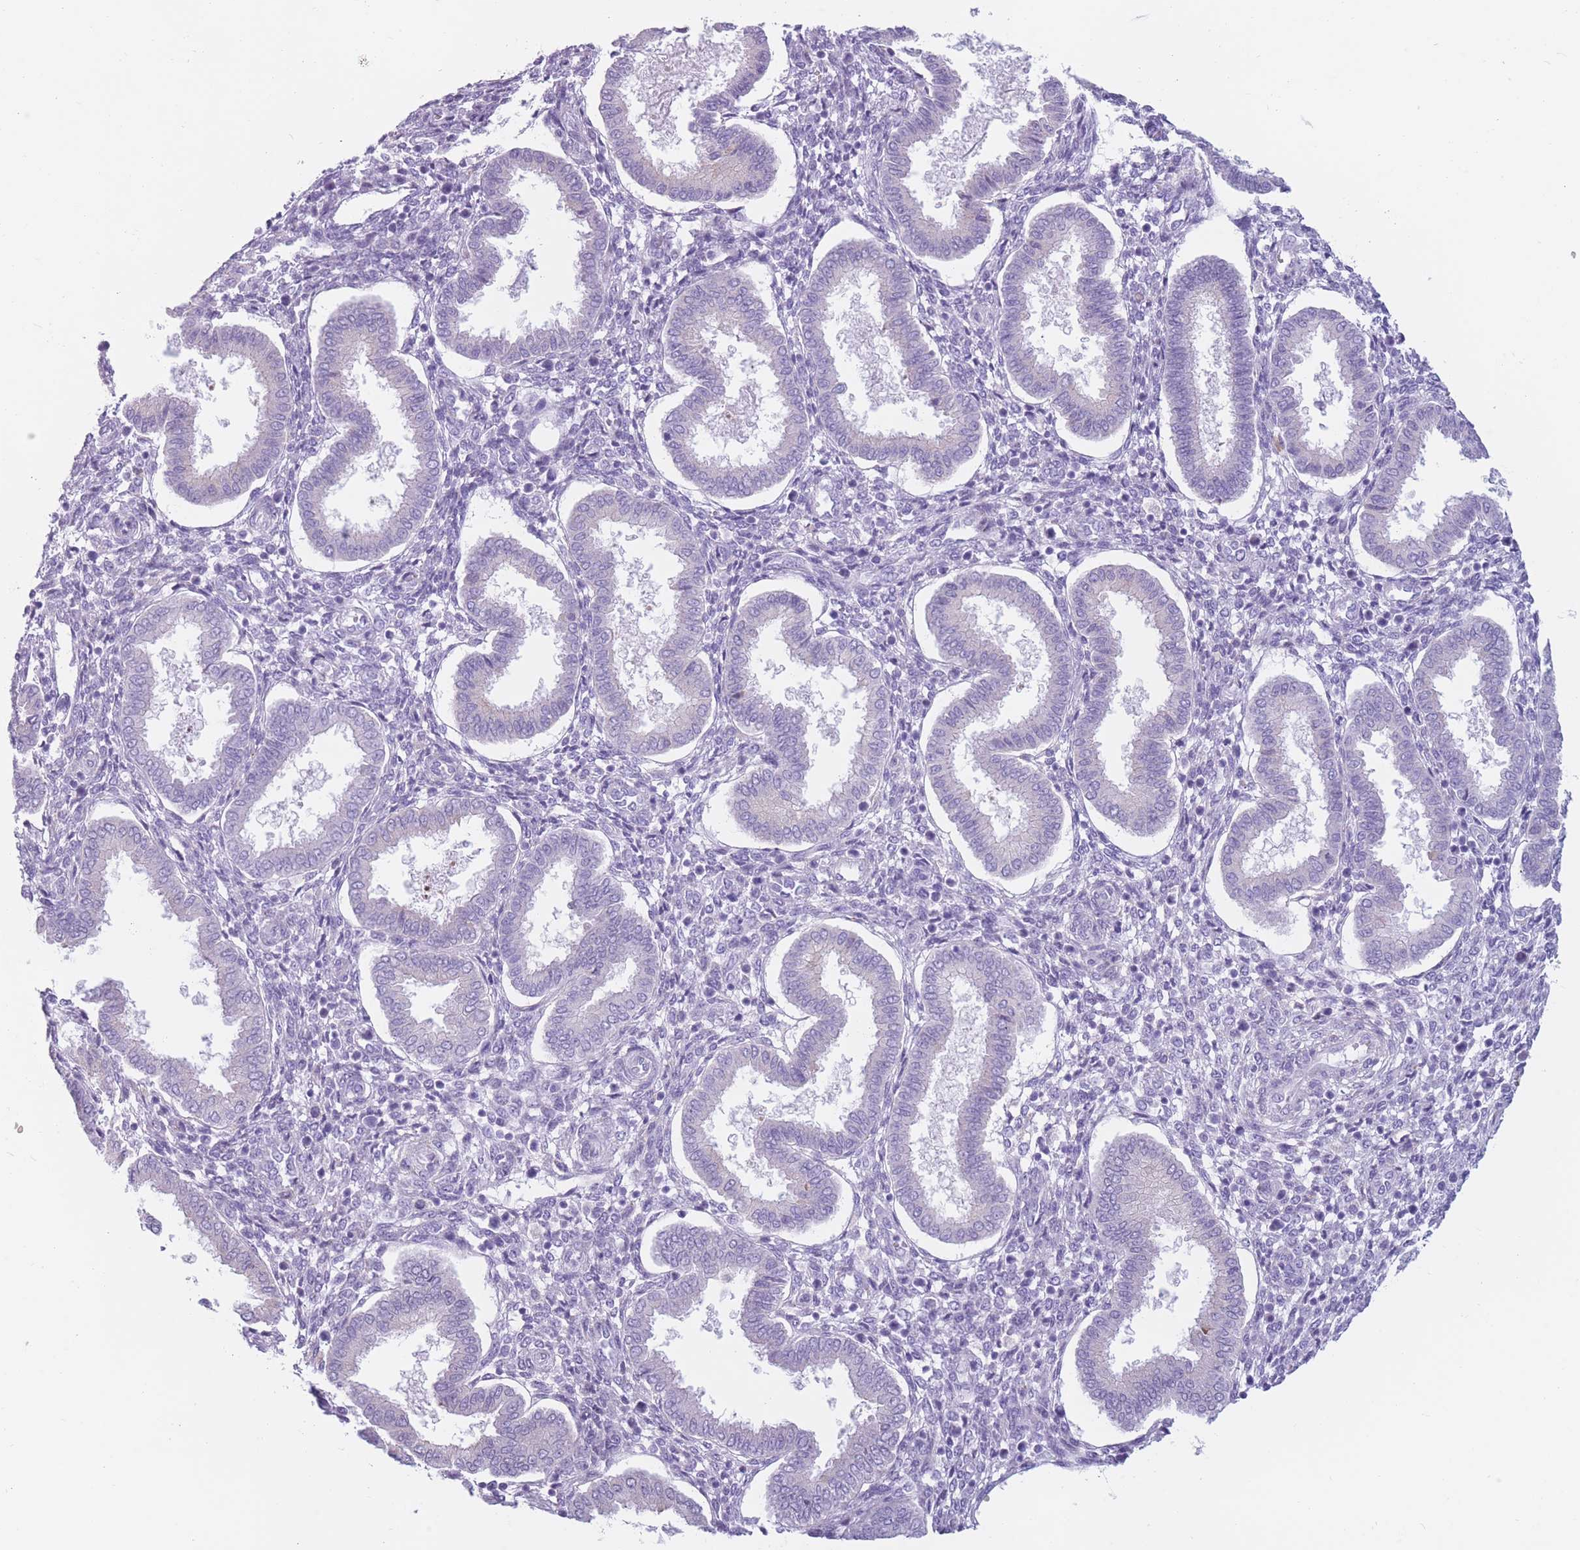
{"staining": {"intensity": "negative", "quantity": "none", "location": "none"}, "tissue": "endometrium", "cell_type": "Cells in endometrial stroma", "image_type": "normal", "snomed": [{"axis": "morphology", "description": "Normal tissue, NOS"}, {"axis": "topography", "description": "Endometrium"}], "caption": "The photomicrograph shows no significant expression in cells in endometrial stroma of endometrium. (DAB immunohistochemistry, high magnification).", "gene": "COL27A1", "patient": {"sex": "female", "age": 24}}